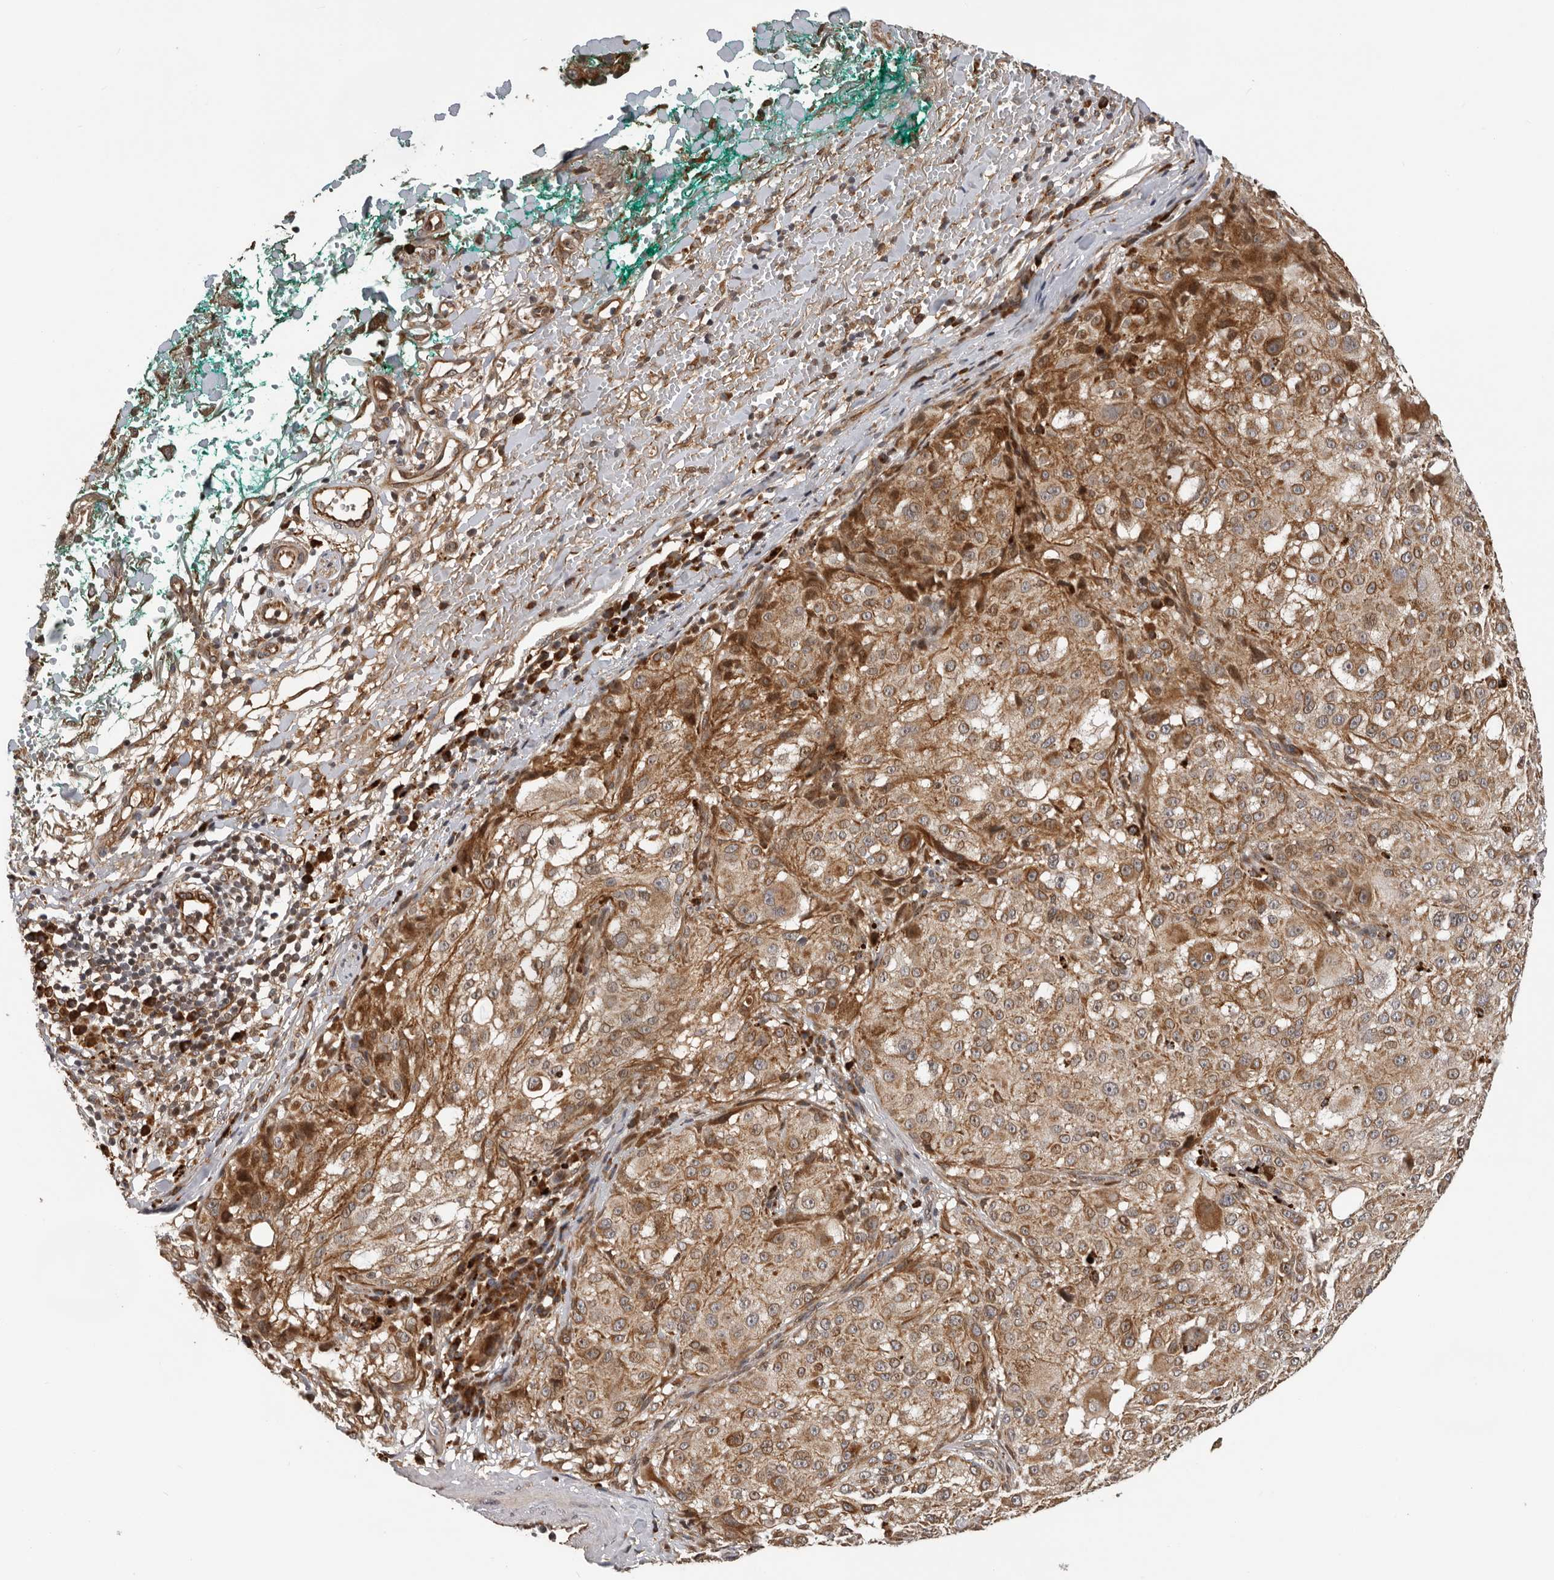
{"staining": {"intensity": "moderate", "quantity": ">75%", "location": "cytoplasmic/membranous"}, "tissue": "melanoma", "cell_type": "Tumor cells", "image_type": "cancer", "snomed": [{"axis": "morphology", "description": "Necrosis, NOS"}, {"axis": "morphology", "description": "Malignant melanoma, NOS"}, {"axis": "topography", "description": "Skin"}], "caption": "Immunohistochemical staining of human melanoma exhibits medium levels of moderate cytoplasmic/membranous protein staining in approximately >75% of tumor cells.", "gene": "RNF157", "patient": {"sex": "female", "age": 87}}